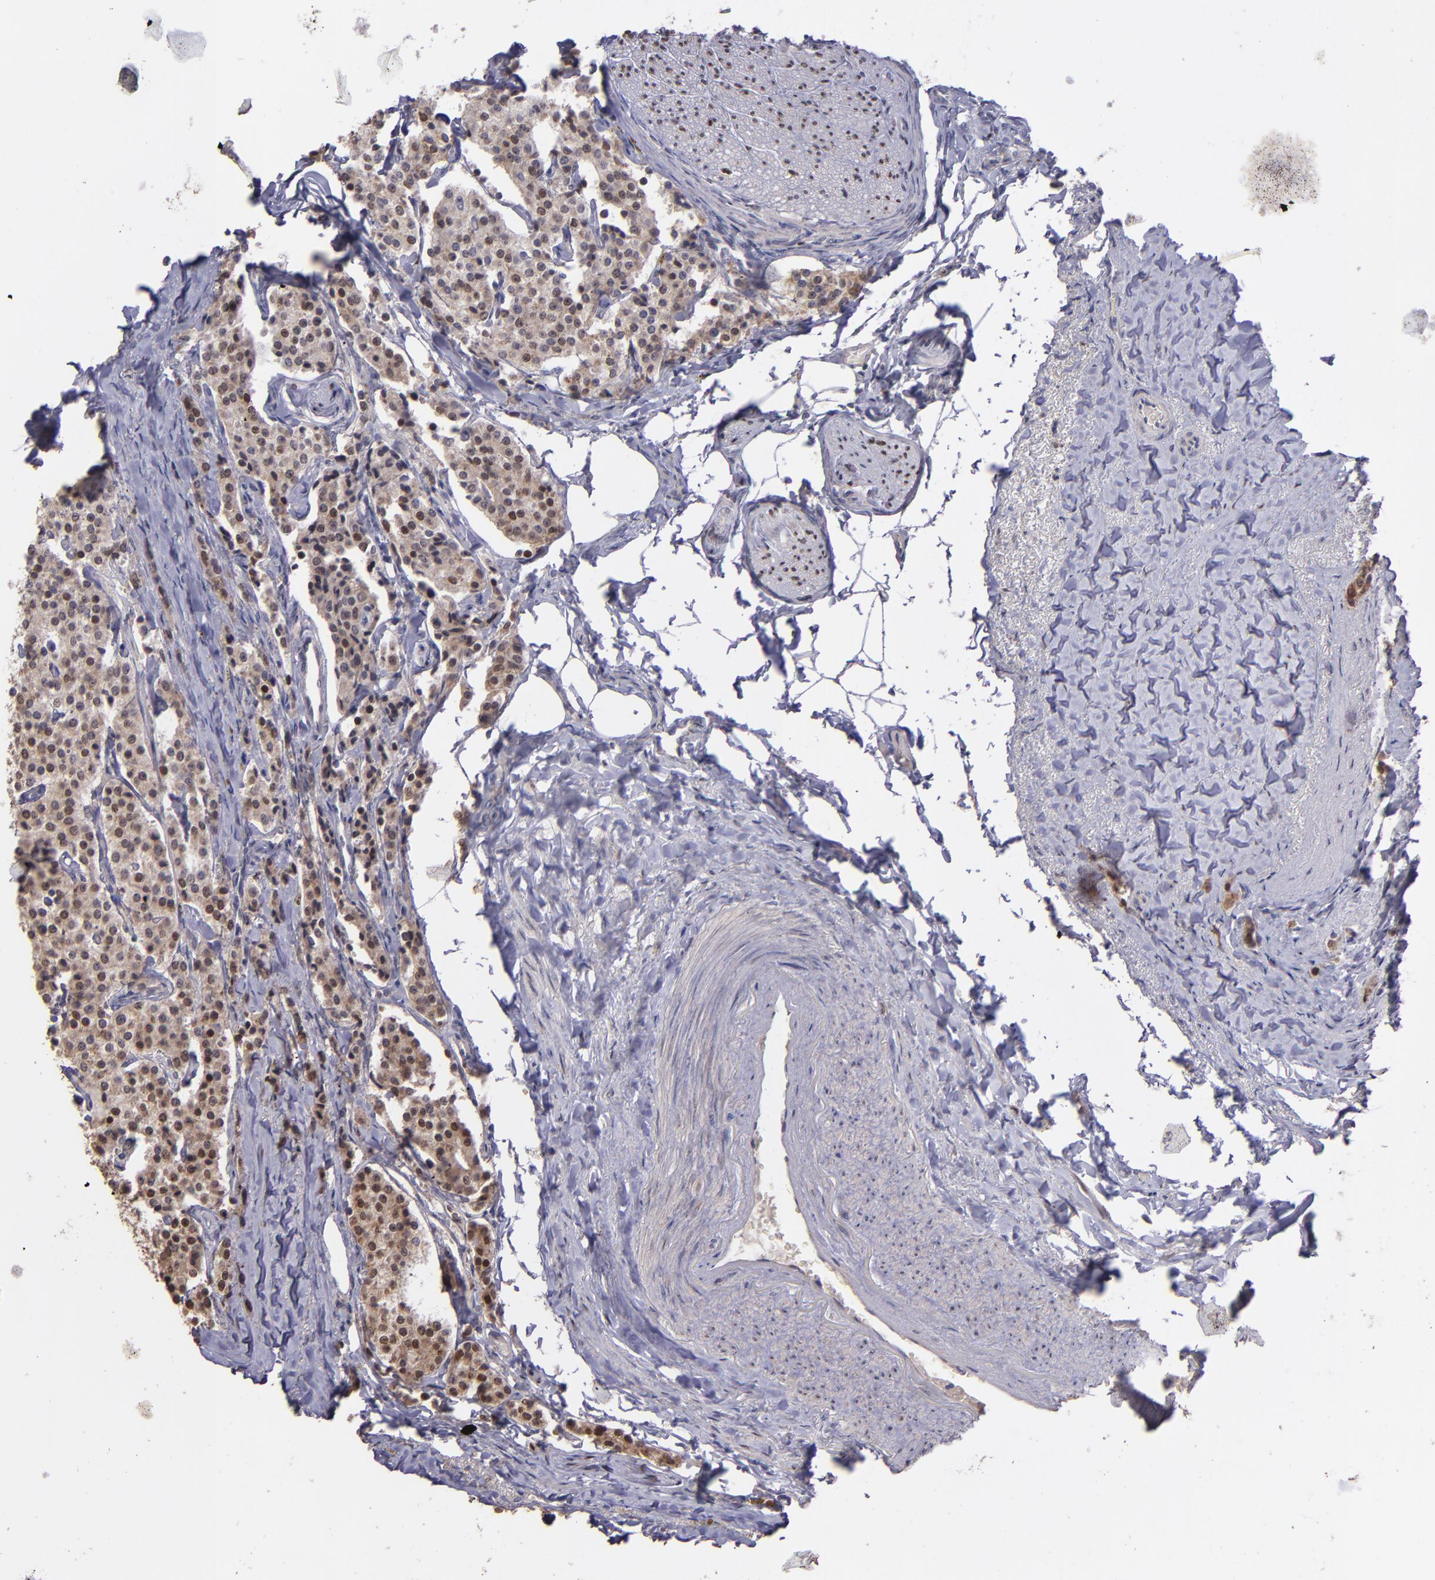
{"staining": {"intensity": "strong", "quantity": ">75%", "location": "cytoplasmic/membranous,nuclear"}, "tissue": "carcinoid", "cell_type": "Tumor cells", "image_type": "cancer", "snomed": [{"axis": "morphology", "description": "Carcinoid, malignant, NOS"}, {"axis": "topography", "description": "Colon"}], "caption": "Human carcinoid stained with a protein marker reveals strong staining in tumor cells.", "gene": "NUP62CL", "patient": {"sex": "female", "age": 61}}